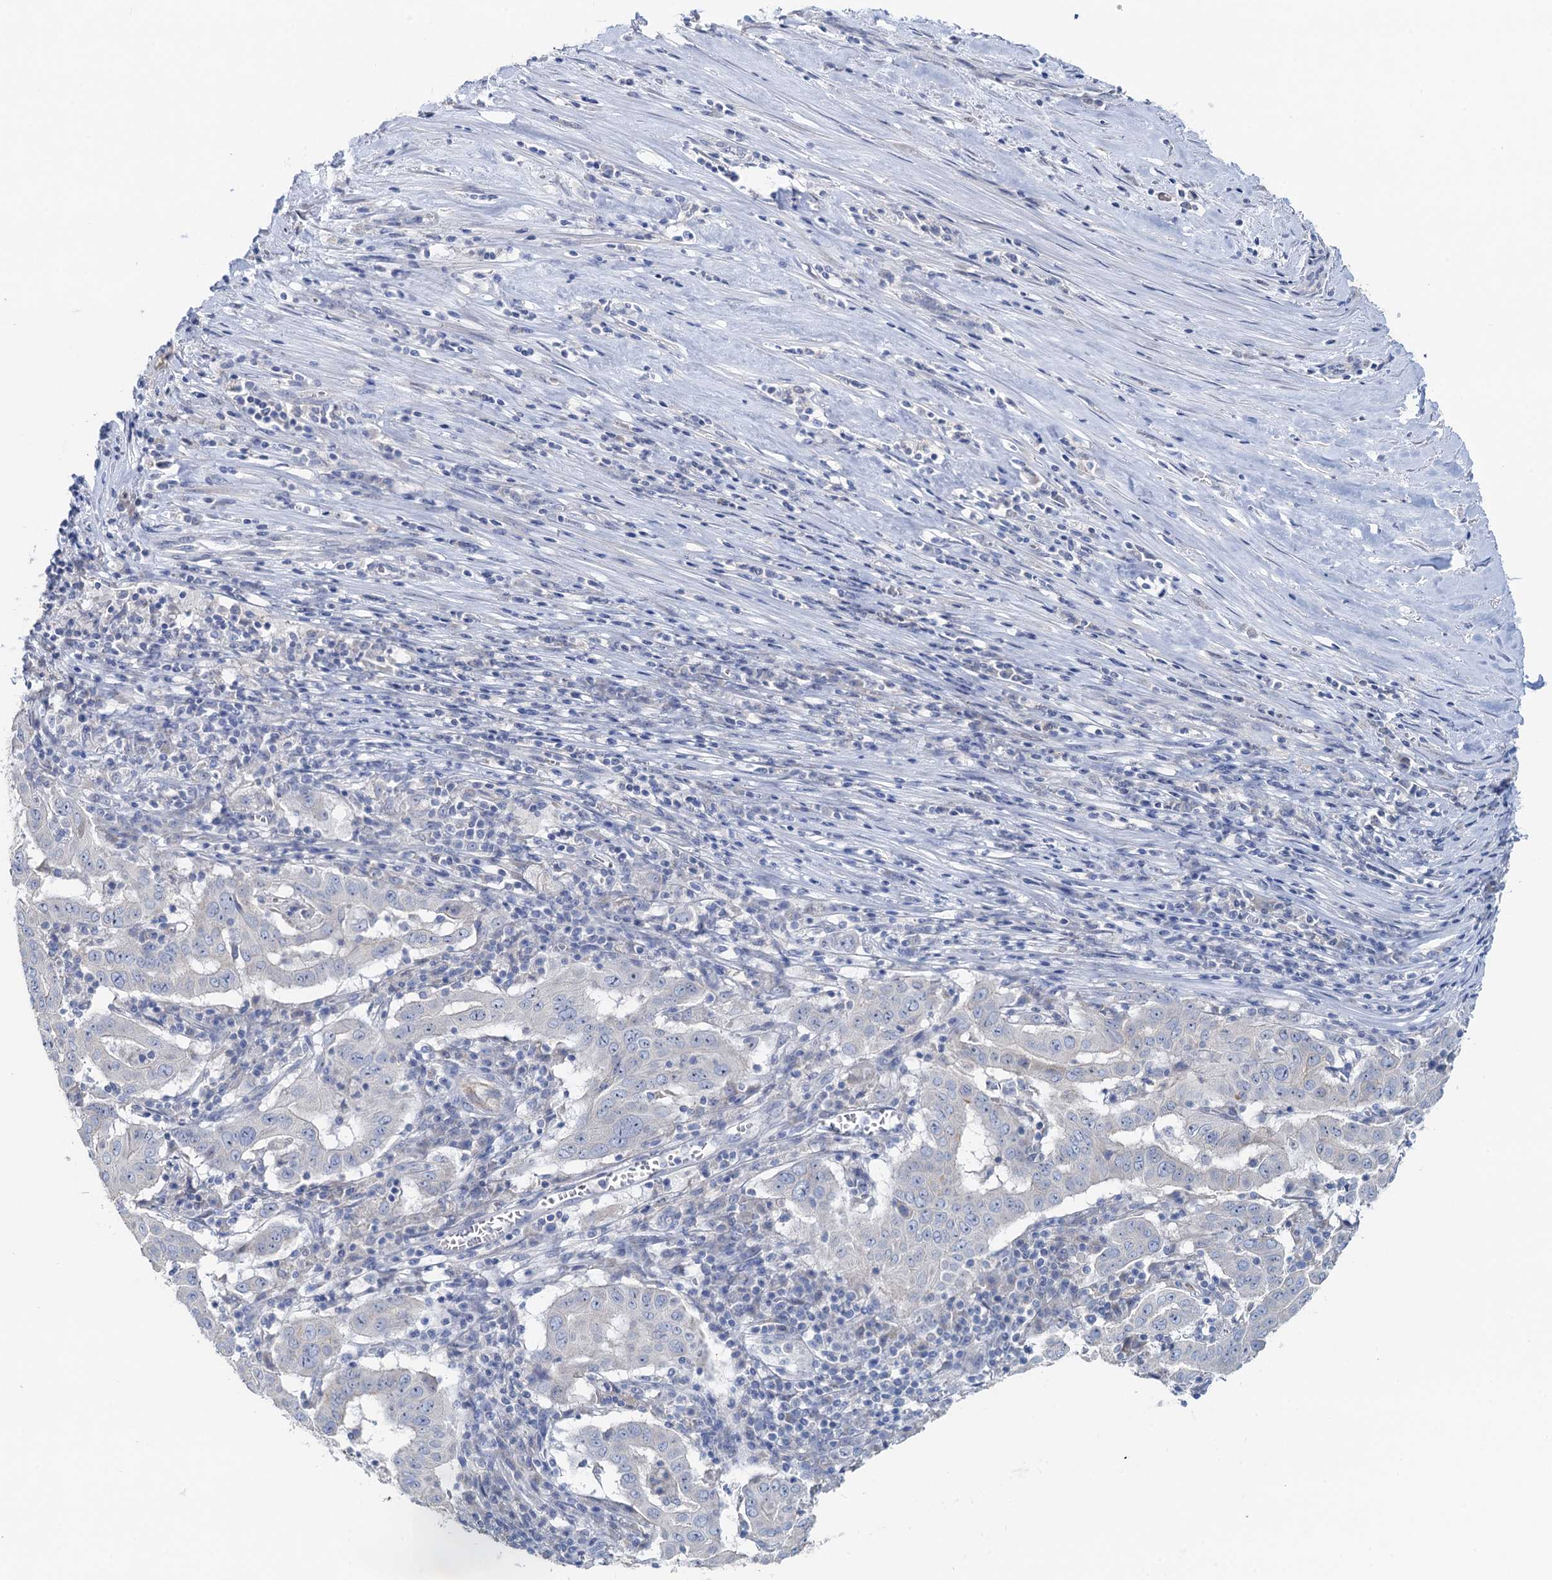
{"staining": {"intensity": "negative", "quantity": "none", "location": "none"}, "tissue": "pancreatic cancer", "cell_type": "Tumor cells", "image_type": "cancer", "snomed": [{"axis": "morphology", "description": "Adenocarcinoma, NOS"}, {"axis": "topography", "description": "Pancreas"}], "caption": "Immunohistochemistry histopathology image of pancreatic adenocarcinoma stained for a protein (brown), which shows no staining in tumor cells.", "gene": "PLLP", "patient": {"sex": "male", "age": 63}}